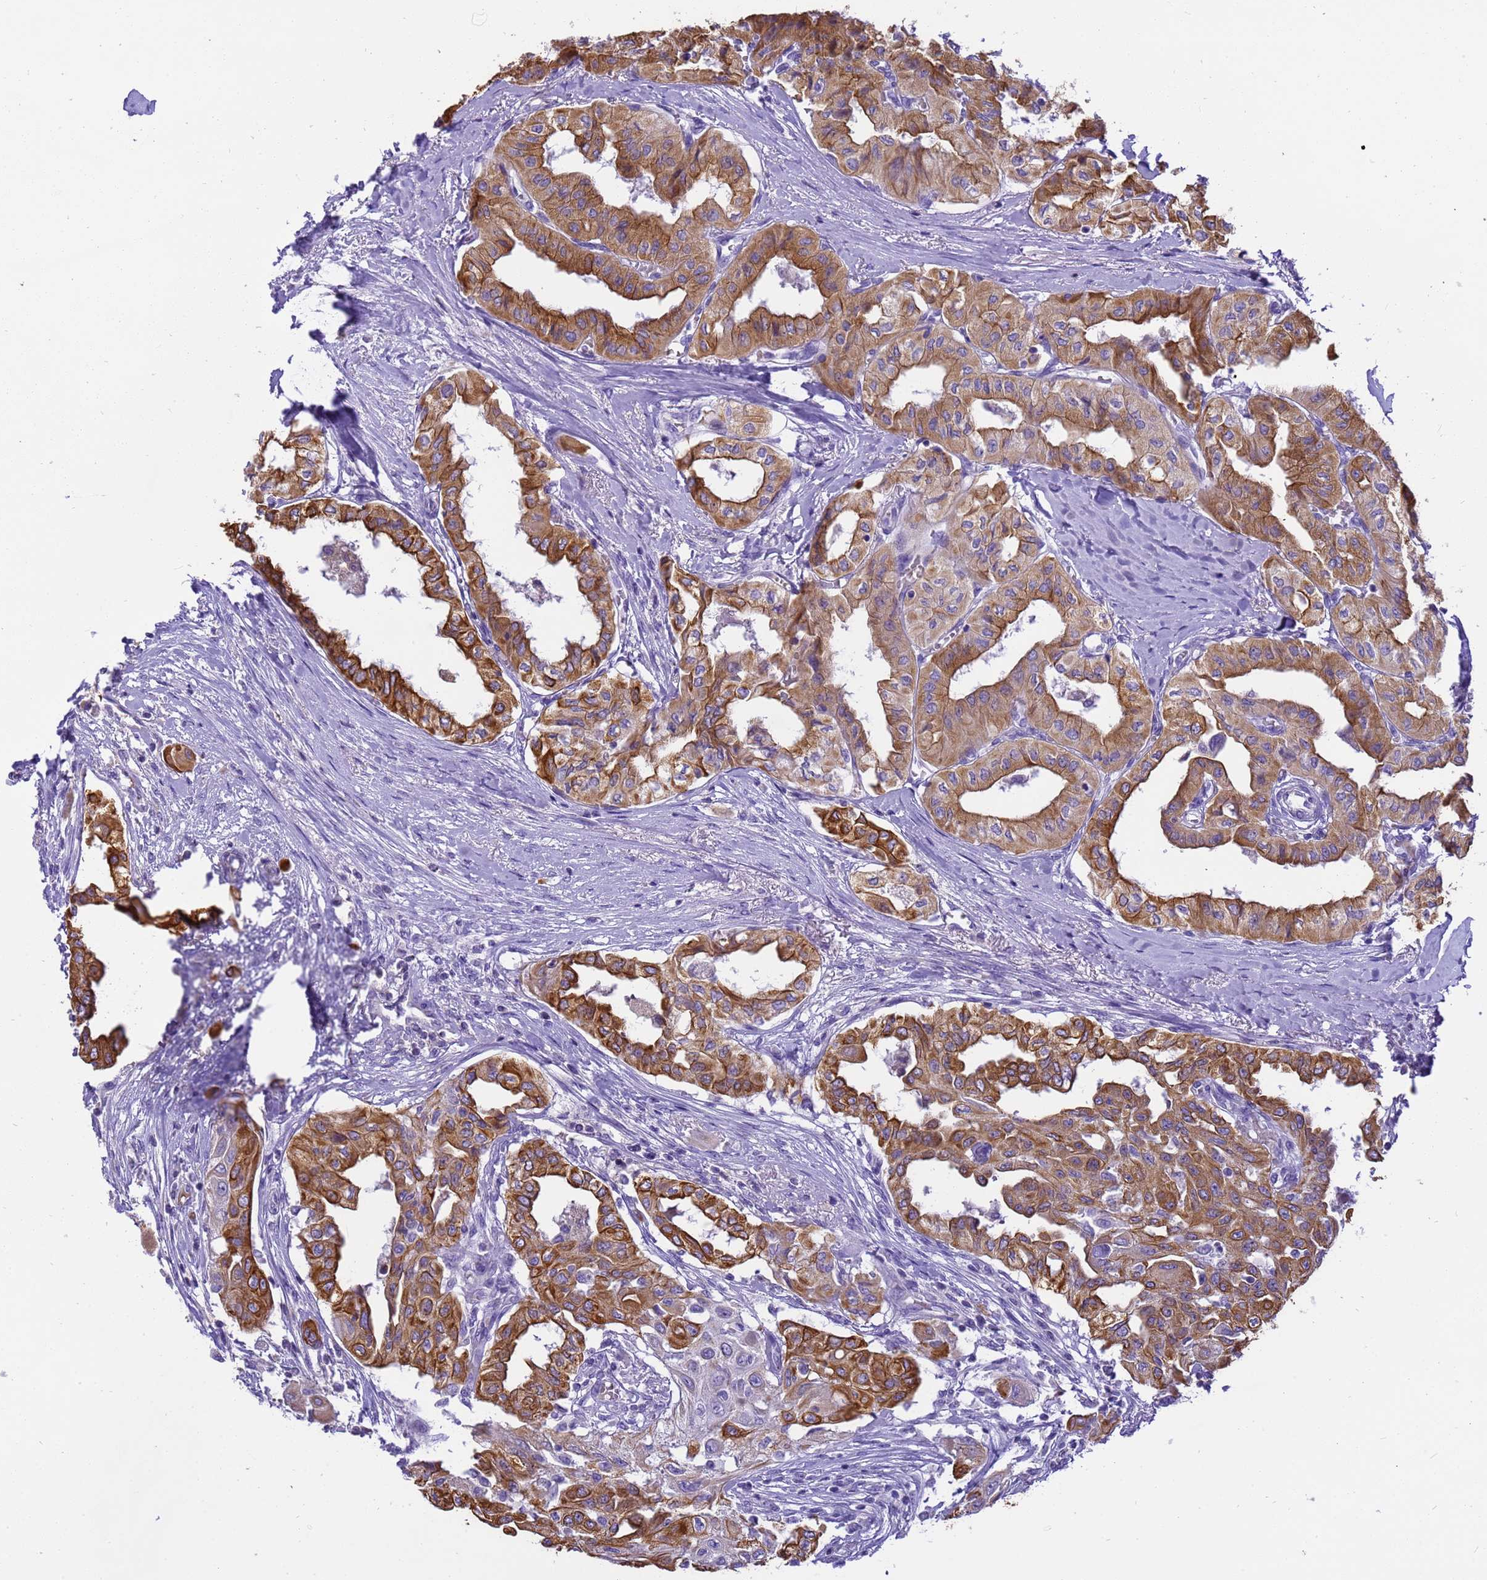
{"staining": {"intensity": "moderate", "quantity": ">75%", "location": "cytoplasmic/membranous"}, "tissue": "thyroid cancer", "cell_type": "Tumor cells", "image_type": "cancer", "snomed": [{"axis": "morphology", "description": "Papillary adenocarcinoma, NOS"}, {"axis": "topography", "description": "Thyroid gland"}], "caption": "High-magnification brightfield microscopy of papillary adenocarcinoma (thyroid) stained with DAB (3,3'-diaminobenzidine) (brown) and counterstained with hematoxylin (blue). tumor cells exhibit moderate cytoplasmic/membranous staining is seen in about>75% of cells. (DAB (3,3'-diaminobenzidine) IHC, brown staining for protein, blue staining for nuclei).", "gene": "PIEZO2", "patient": {"sex": "female", "age": 59}}